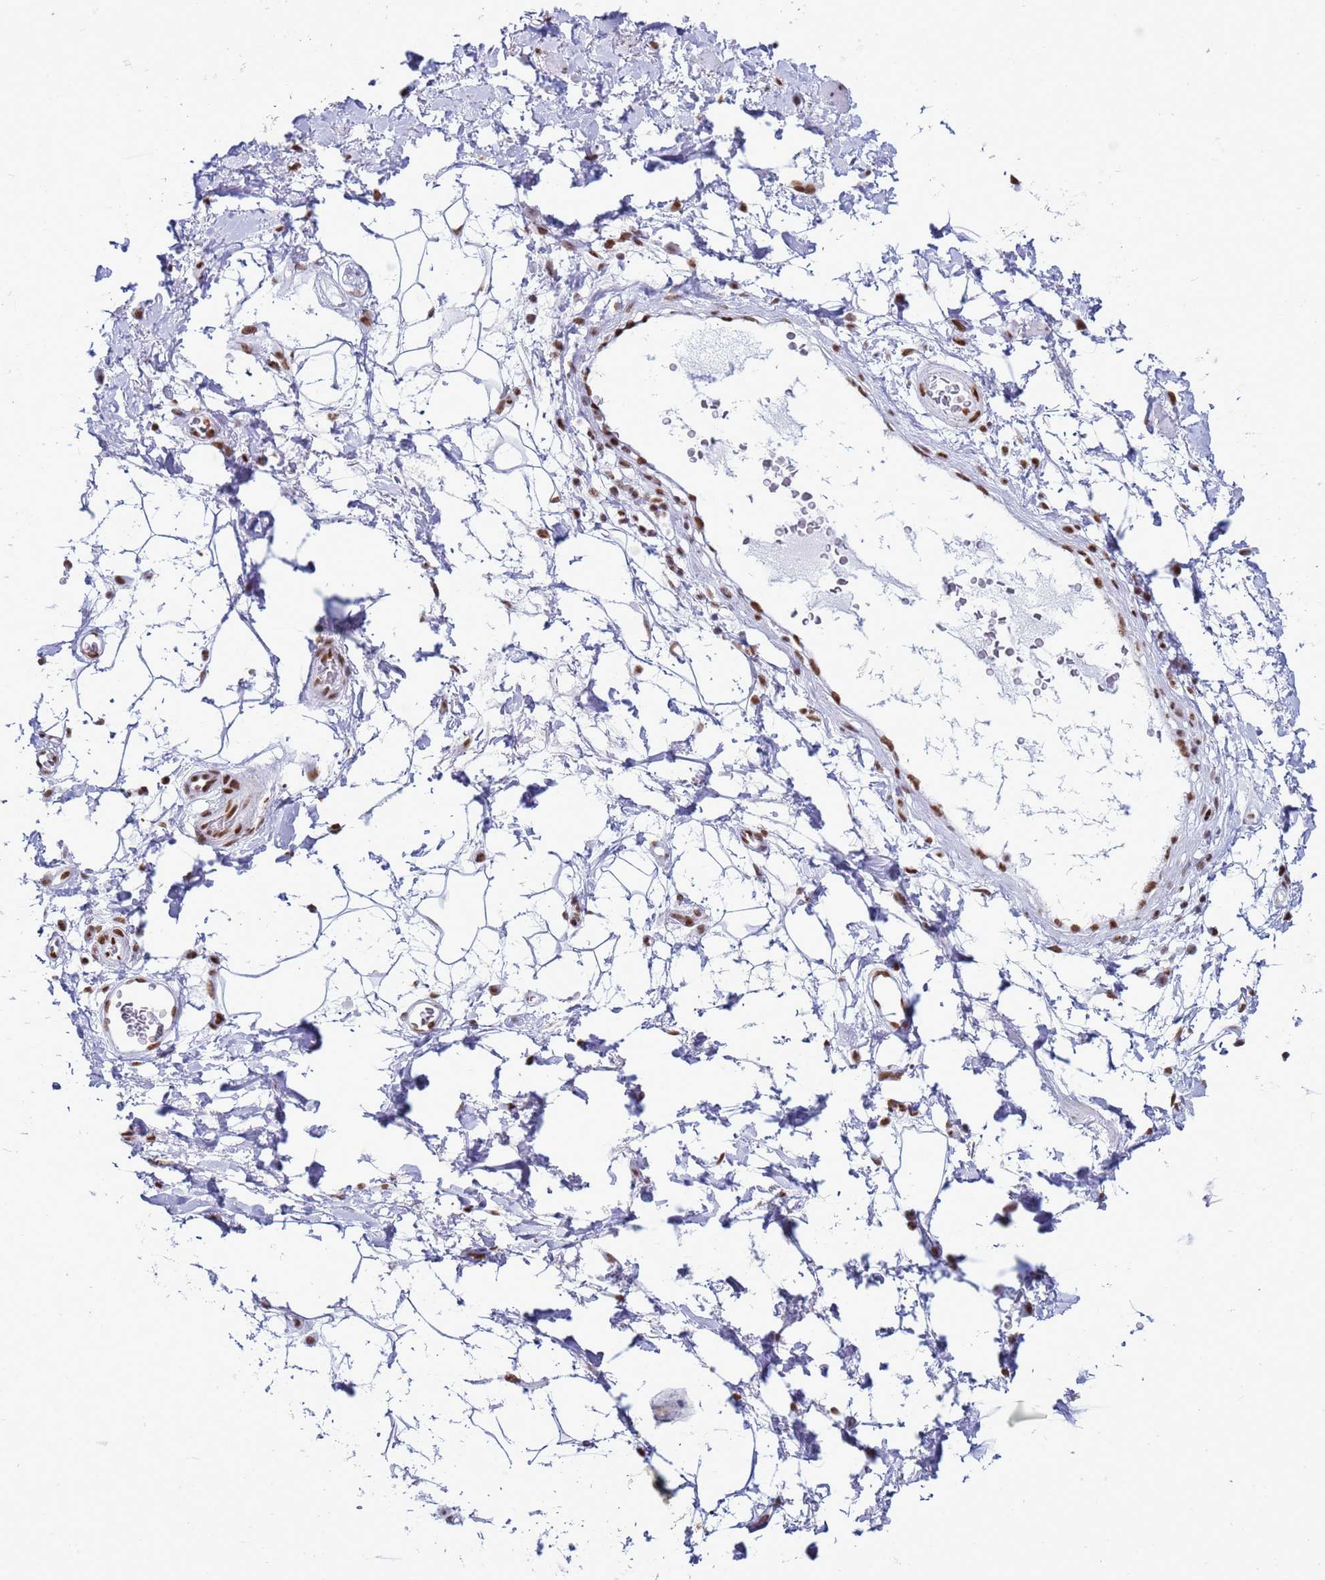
{"staining": {"intensity": "weak", "quantity": ">75%", "location": "nuclear"}, "tissue": "adipose tissue", "cell_type": "Adipocytes", "image_type": "normal", "snomed": [{"axis": "morphology", "description": "Normal tissue, NOS"}, {"axis": "morphology", "description": "Adenocarcinoma, NOS"}, {"axis": "topography", "description": "Rectum"}, {"axis": "topography", "description": "Vagina"}, {"axis": "topography", "description": "Peripheral nerve tissue"}], "caption": "Adipose tissue was stained to show a protein in brown. There is low levels of weak nuclear staining in approximately >75% of adipocytes.", "gene": "RALY", "patient": {"sex": "female", "age": 71}}